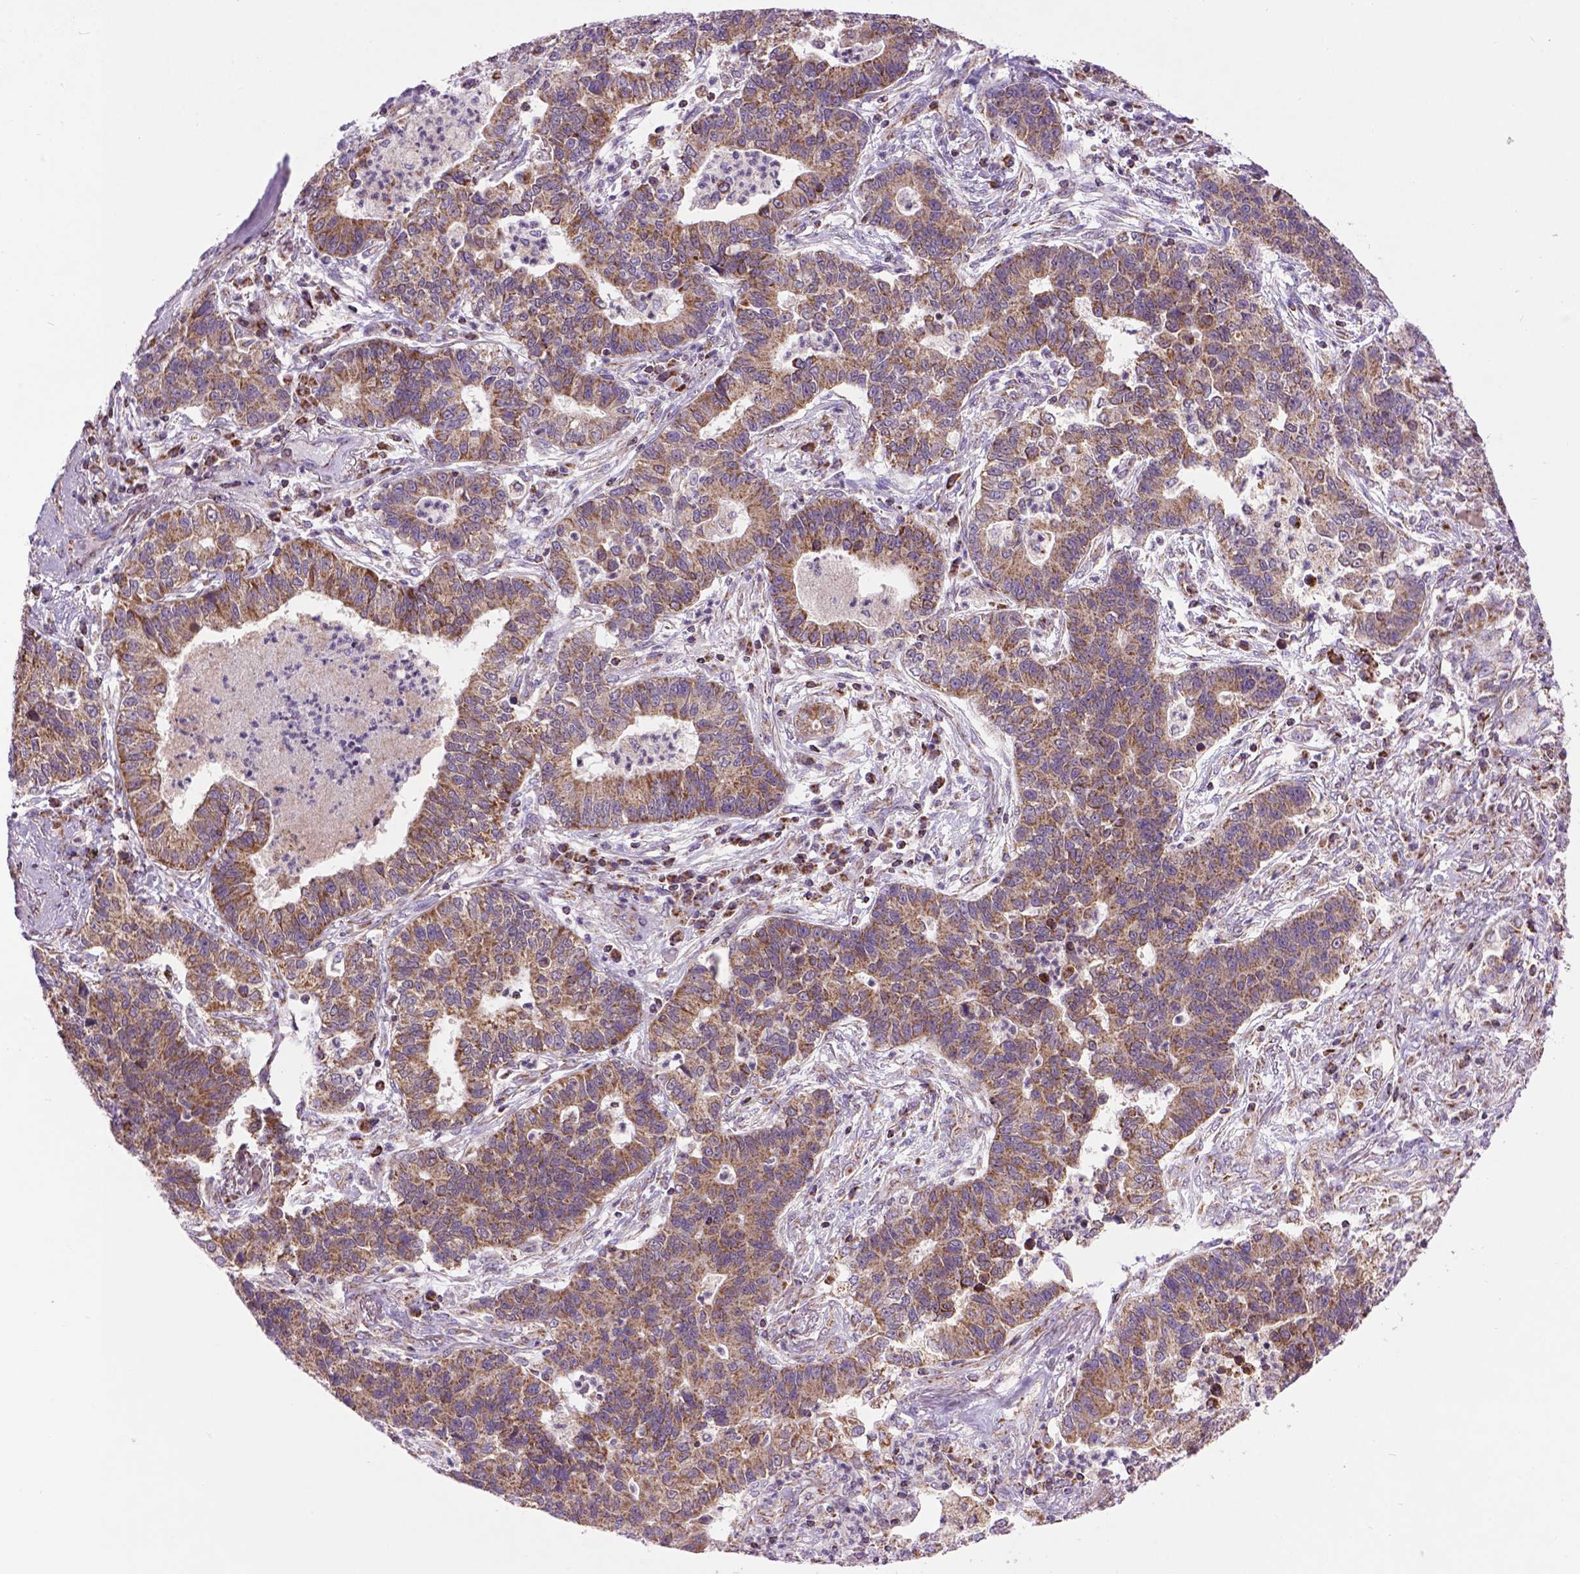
{"staining": {"intensity": "moderate", "quantity": ">75%", "location": "cytoplasmic/membranous"}, "tissue": "lung cancer", "cell_type": "Tumor cells", "image_type": "cancer", "snomed": [{"axis": "morphology", "description": "Adenocarcinoma, NOS"}, {"axis": "topography", "description": "Lung"}], "caption": "The histopathology image shows staining of lung adenocarcinoma, revealing moderate cytoplasmic/membranous protein positivity (brown color) within tumor cells.", "gene": "PYCR3", "patient": {"sex": "female", "age": 57}}